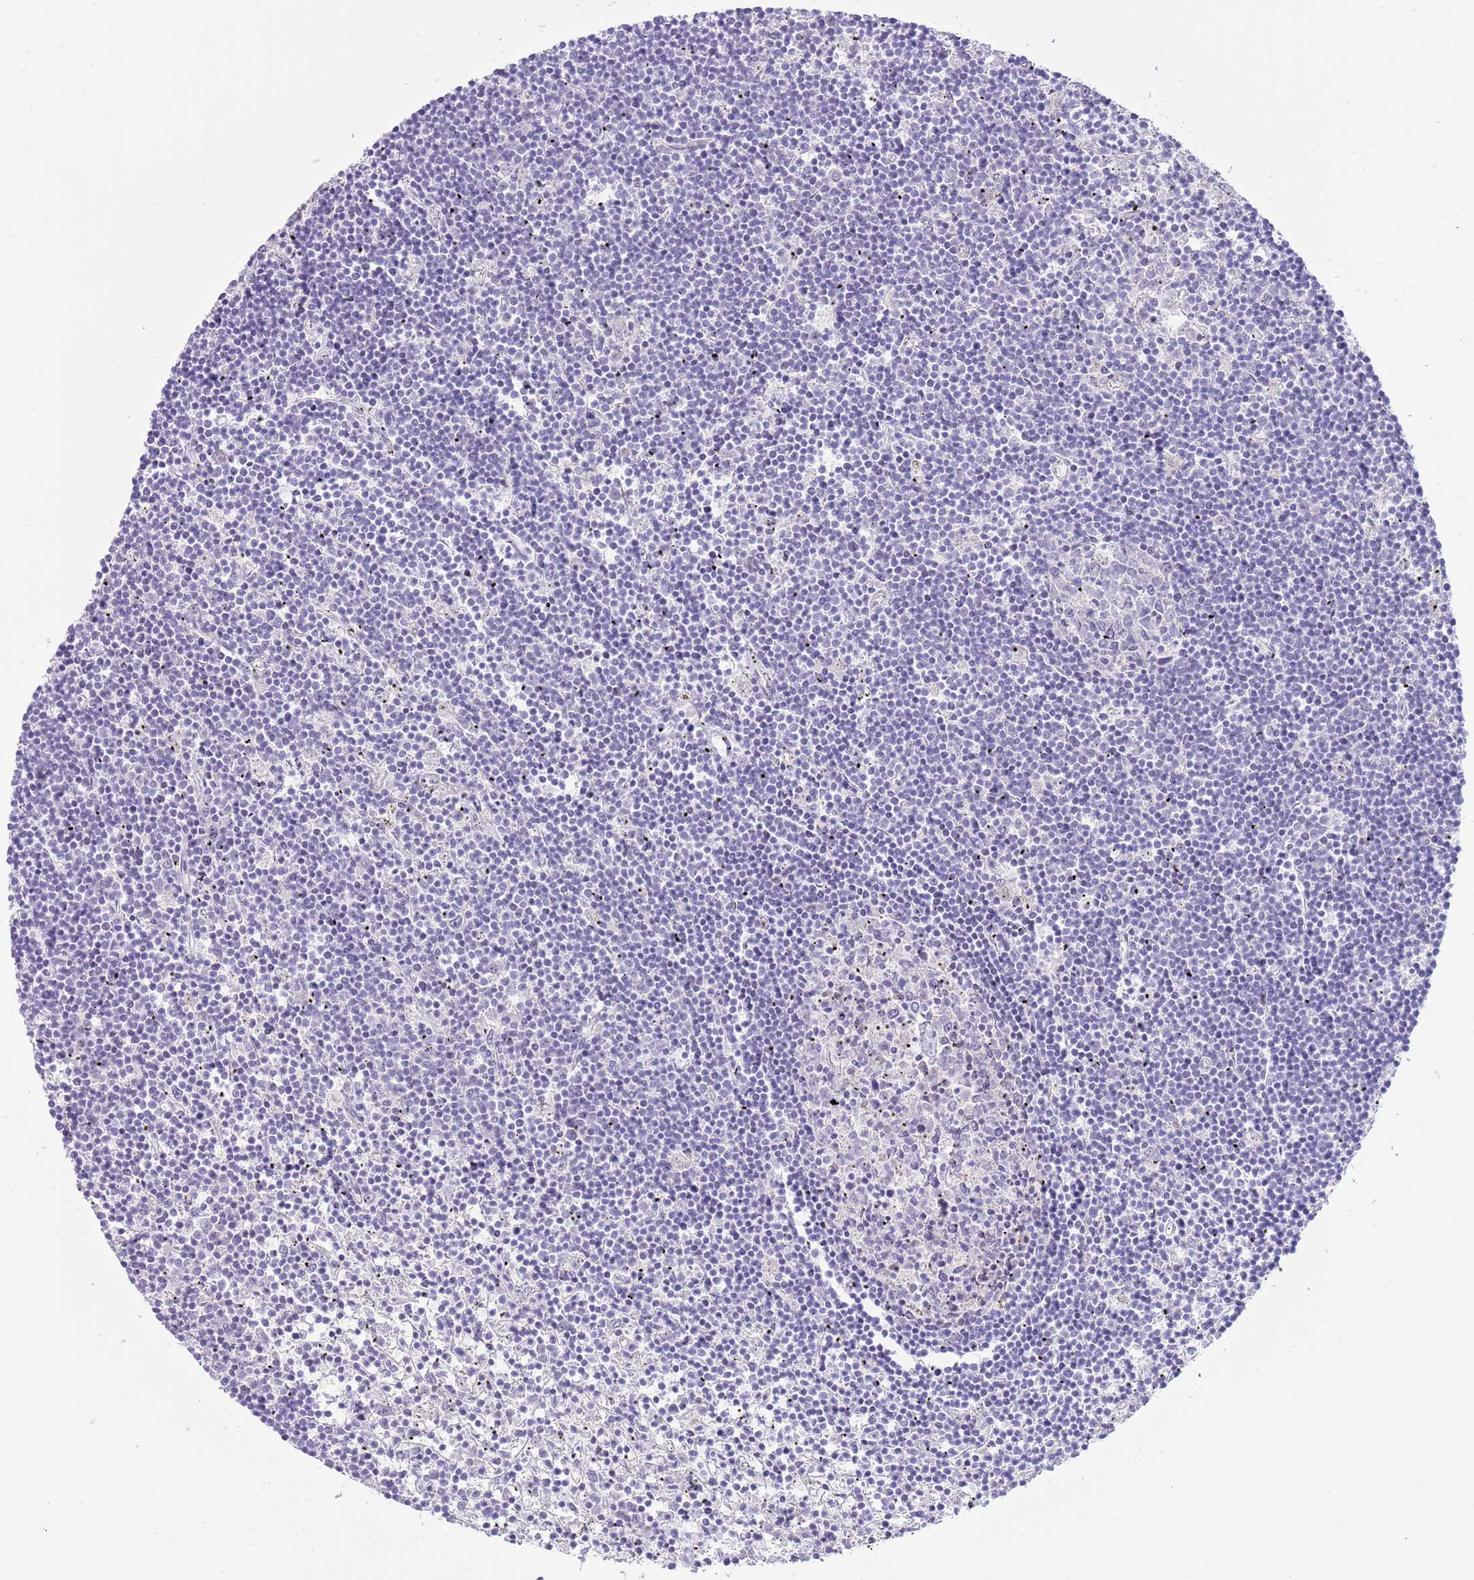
{"staining": {"intensity": "negative", "quantity": "none", "location": "none"}, "tissue": "lymphoma", "cell_type": "Tumor cells", "image_type": "cancer", "snomed": [{"axis": "morphology", "description": "Malignant lymphoma, non-Hodgkin's type, Low grade"}, {"axis": "topography", "description": "Spleen"}], "caption": "IHC image of malignant lymphoma, non-Hodgkin's type (low-grade) stained for a protein (brown), which shows no expression in tumor cells.", "gene": "ZC4H2", "patient": {"sex": "male", "age": 76}}